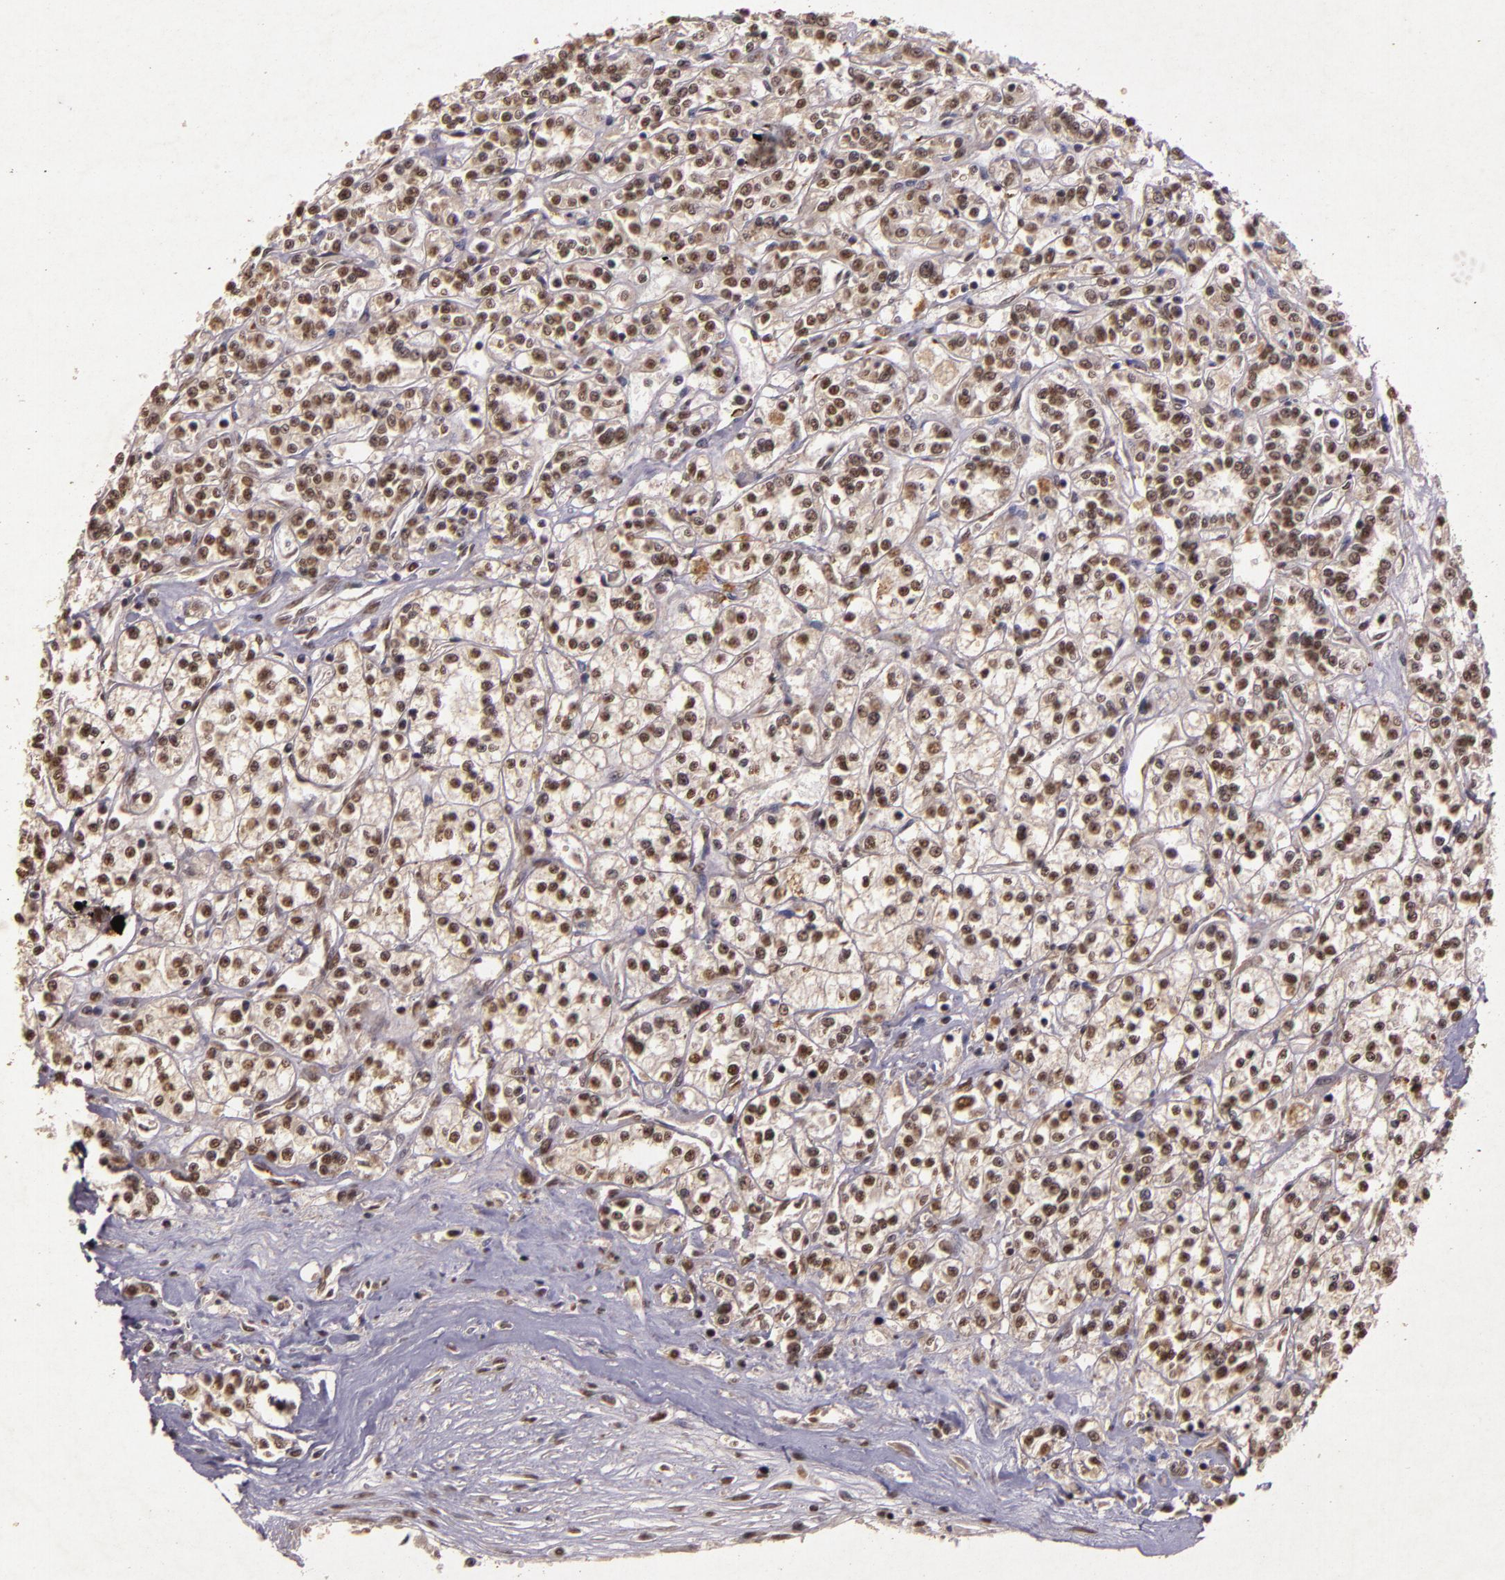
{"staining": {"intensity": "weak", "quantity": ">75%", "location": "nuclear"}, "tissue": "renal cancer", "cell_type": "Tumor cells", "image_type": "cancer", "snomed": [{"axis": "morphology", "description": "Adenocarcinoma, NOS"}, {"axis": "topography", "description": "Kidney"}], "caption": "Brown immunohistochemical staining in adenocarcinoma (renal) shows weak nuclear positivity in approximately >75% of tumor cells.", "gene": "CBX3", "patient": {"sex": "female", "age": 76}}